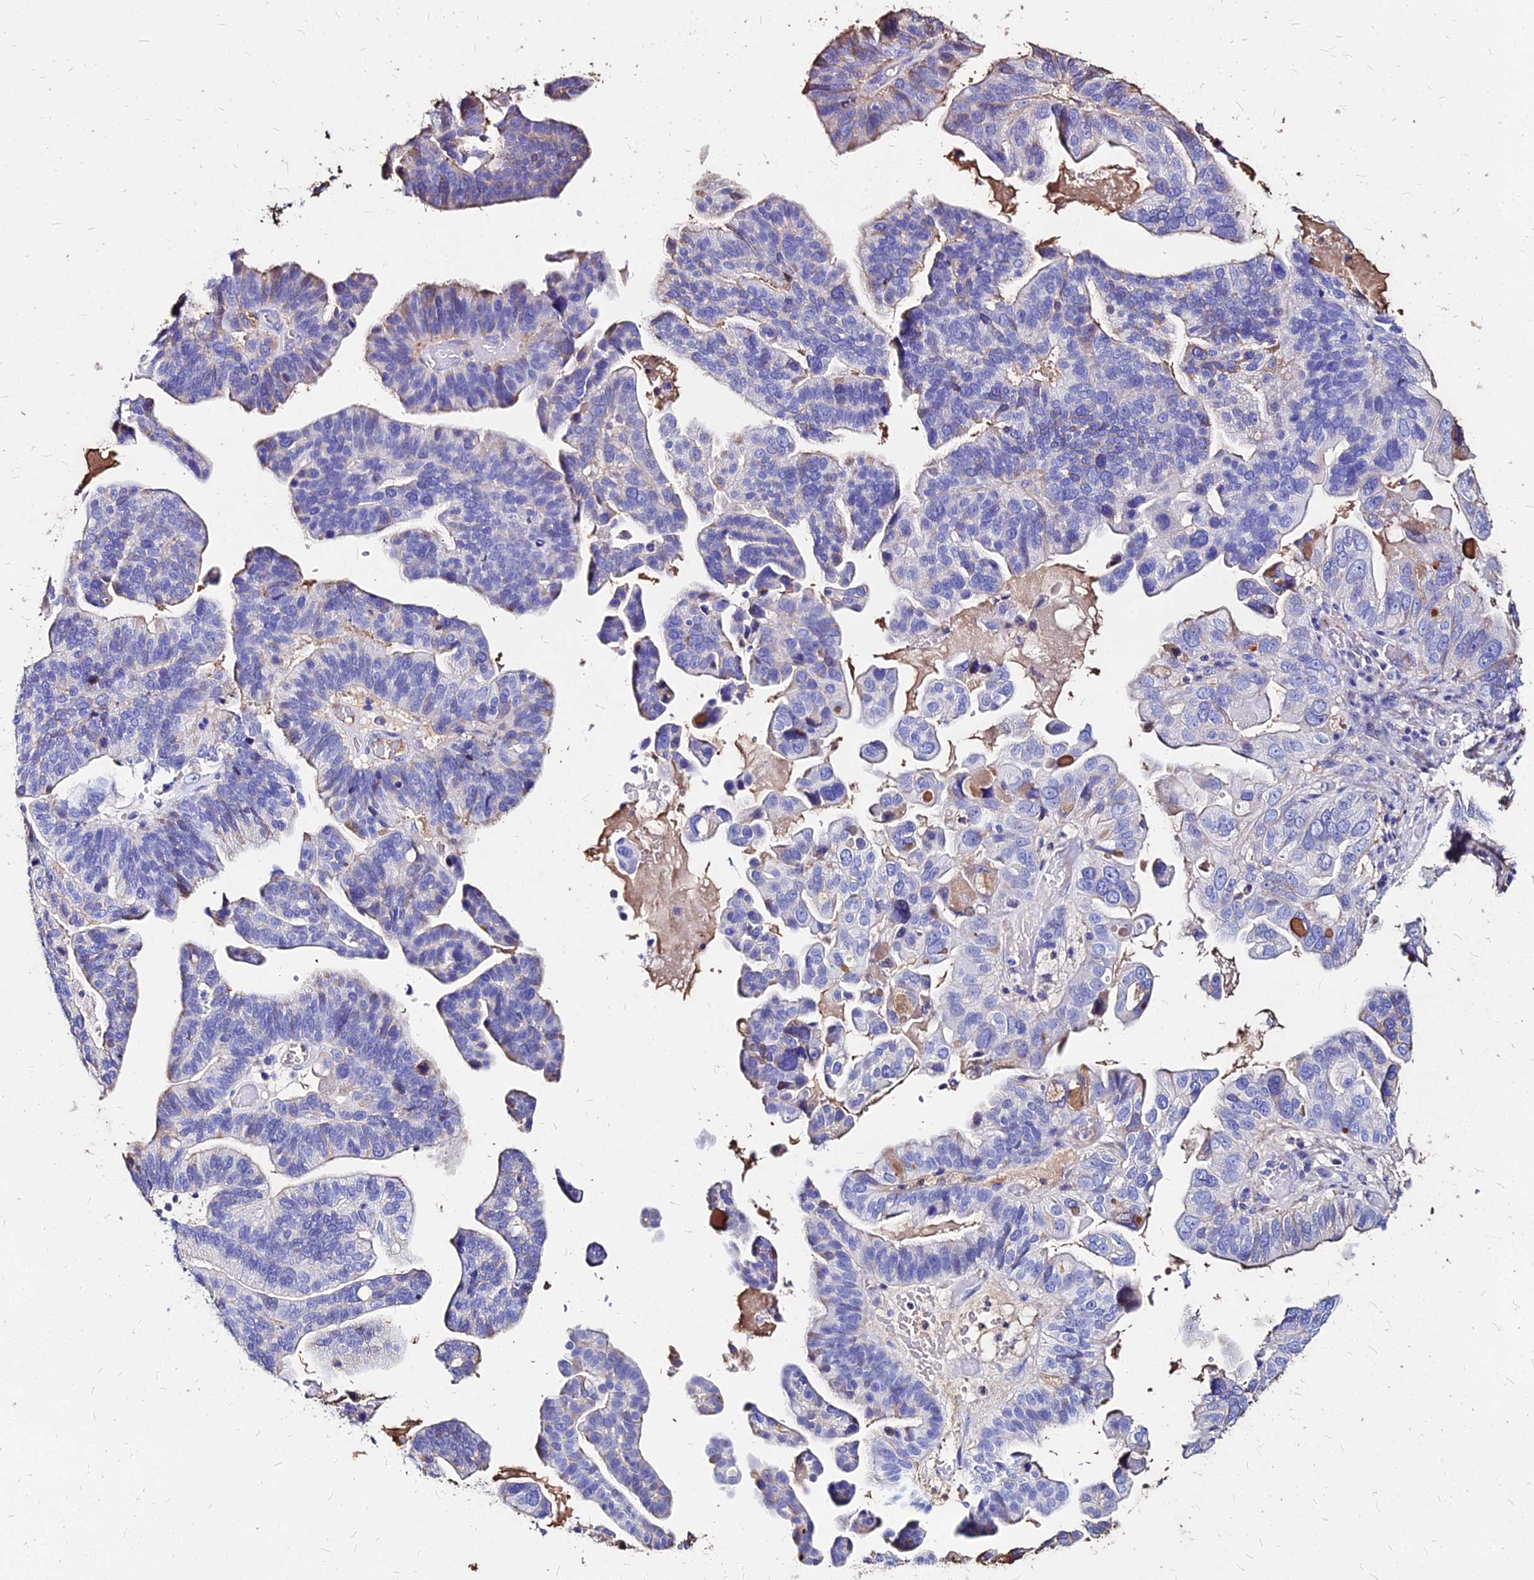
{"staining": {"intensity": "negative", "quantity": "none", "location": "none"}, "tissue": "ovarian cancer", "cell_type": "Tumor cells", "image_type": "cancer", "snomed": [{"axis": "morphology", "description": "Cystadenocarcinoma, serous, NOS"}, {"axis": "topography", "description": "Ovary"}], "caption": "DAB immunohistochemical staining of human ovarian serous cystadenocarcinoma reveals no significant positivity in tumor cells. (Immunohistochemistry, brightfield microscopy, high magnification).", "gene": "NME5", "patient": {"sex": "female", "age": 56}}